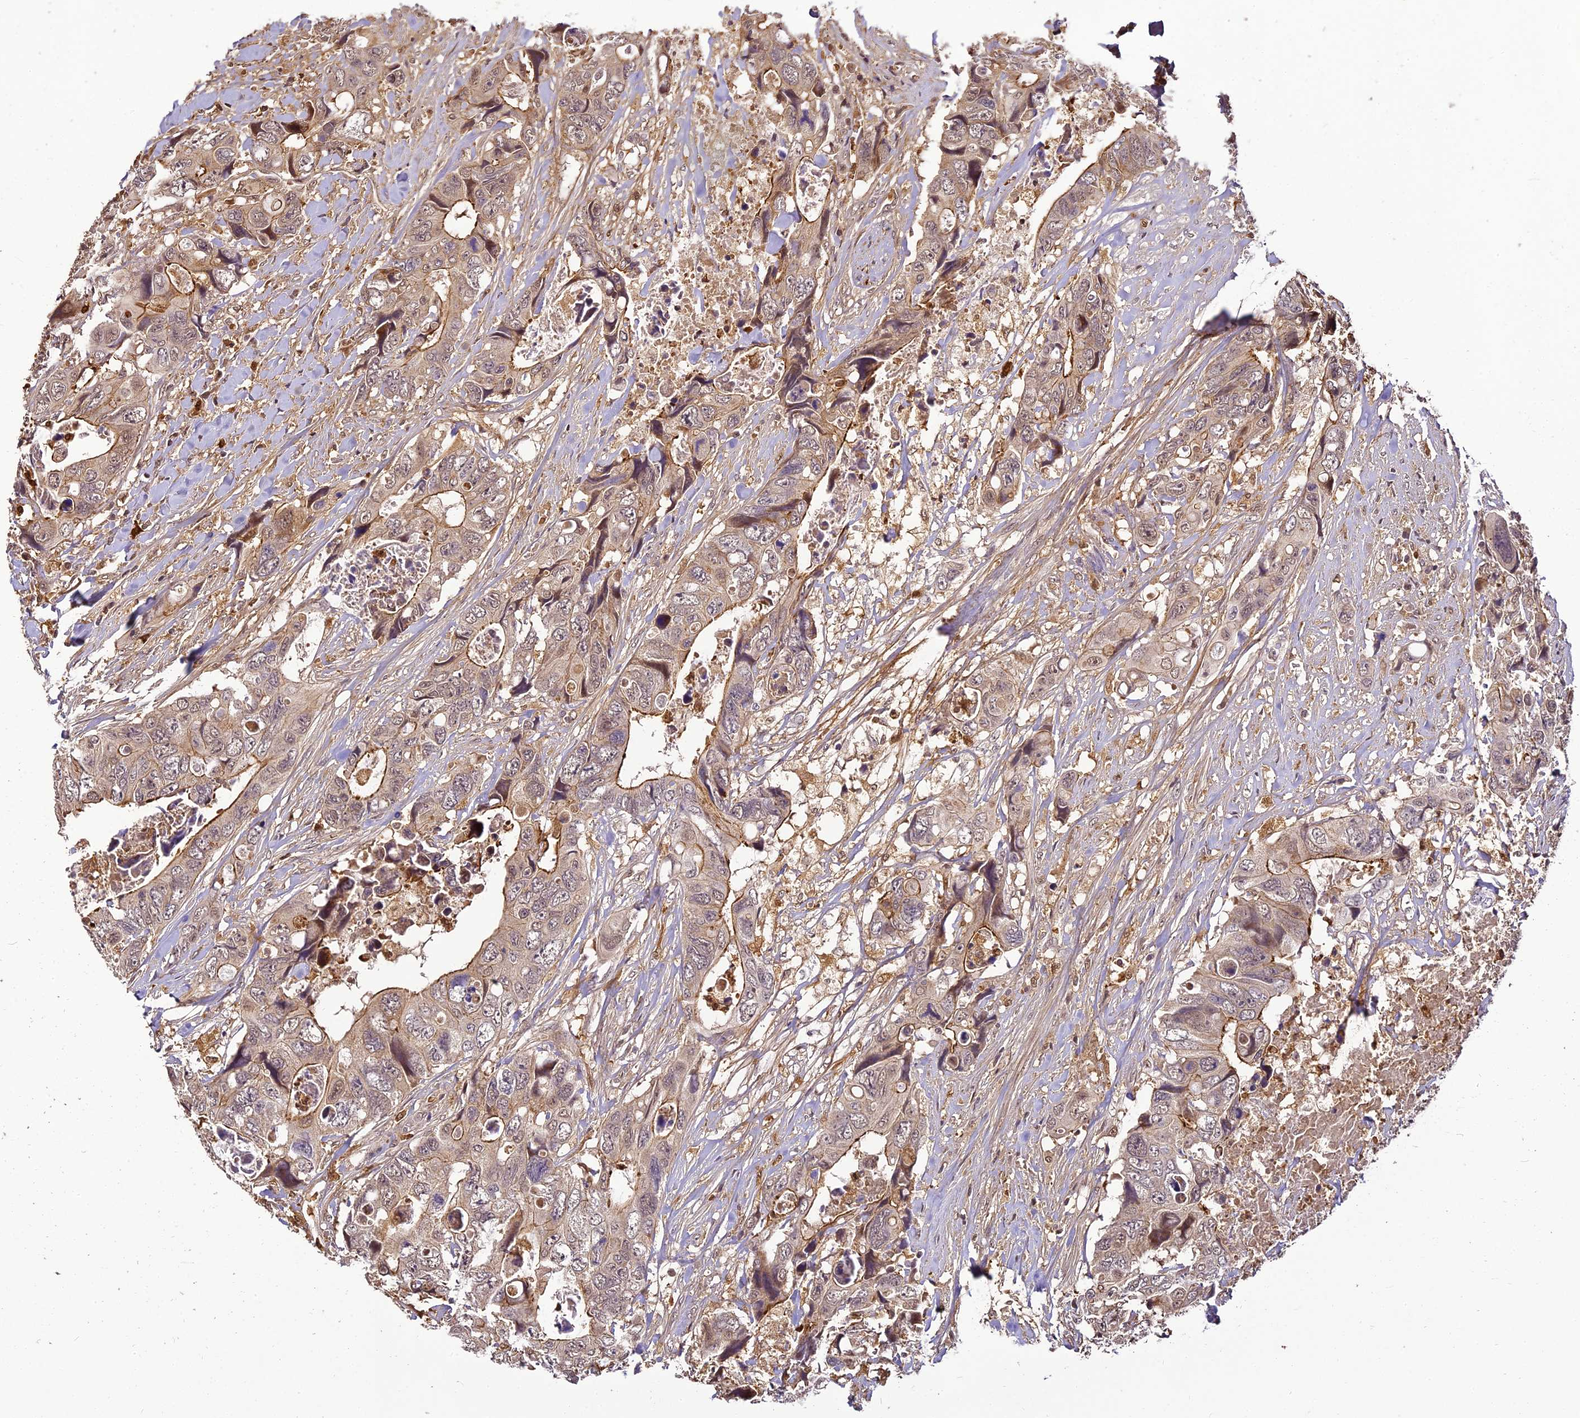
{"staining": {"intensity": "moderate", "quantity": "25%-75%", "location": "cytoplasmic/membranous"}, "tissue": "colorectal cancer", "cell_type": "Tumor cells", "image_type": "cancer", "snomed": [{"axis": "morphology", "description": "Adenocarcinoma, NOS"}, {"axis": "topography", "description": "Rectum"}], "caption": "Tumor cells show medium levels of moderate cytoplasmic/membranous expression in approximately 25%-75% of cells in human adenocarcinoma (colorectal).", "gene": "BCDIN3D", "patient": {"sex": "male", "age": 57}}